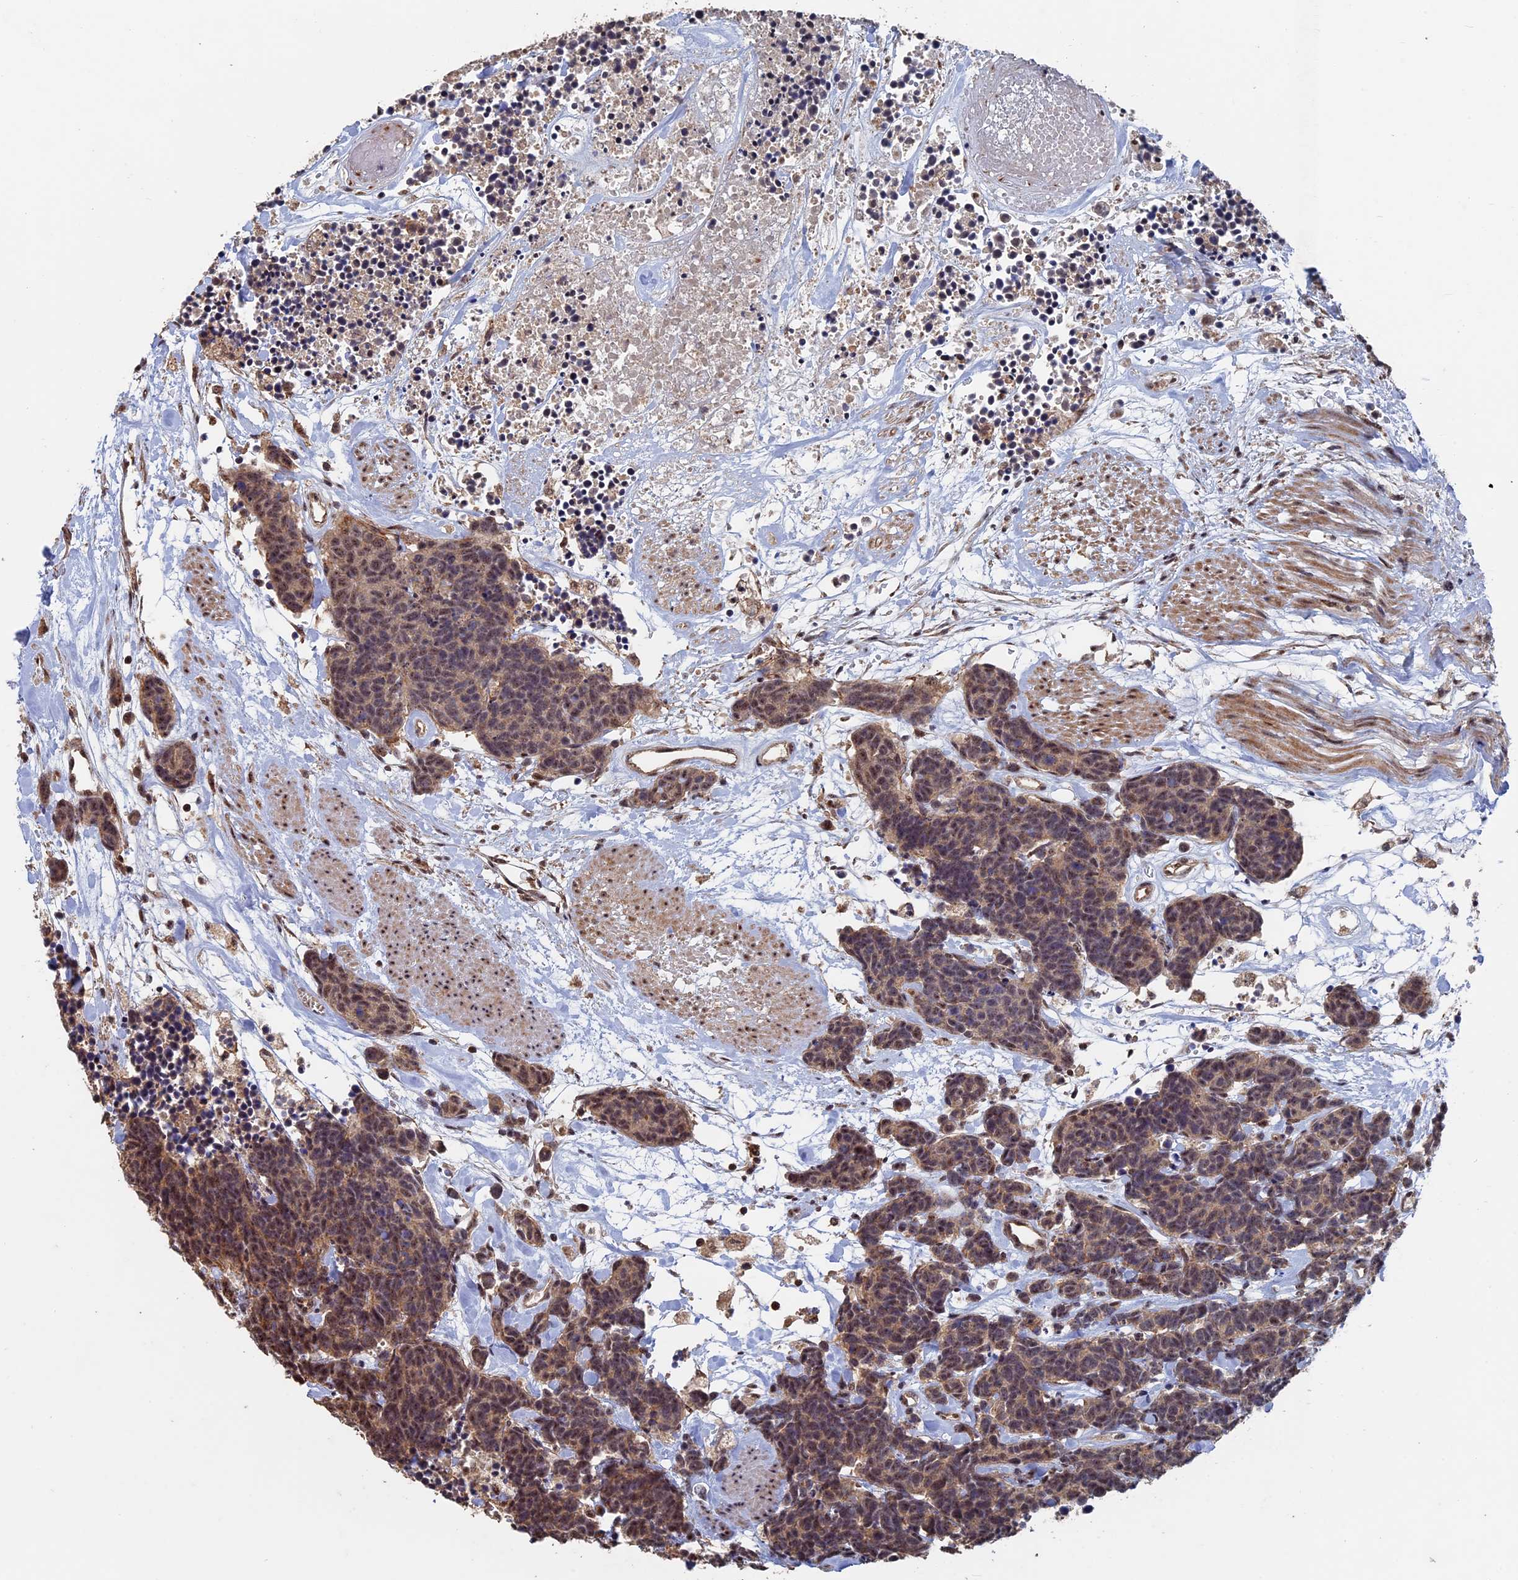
{"staining": {"intensity": "moderate", "quantity": ">75%", "location": "cytoplasmic/membranous"}, "tissue": "carcinoid", "cell_type": "Tumor cells", "image_type": "cancer", "snomed": [{"axis": "morphology", "description": "Carcinoma, NOS"}, {"axis": "morphology", "description": "Carcinoid, malignant, NOS"}, {"axis": "topography", "description": "Urinary bladder"}], "caption": "Immunohistochemical staining of human malignant carcinoid demonstrates medium levels of moderate cytoplasmic/membranous positivity in approximately >75% of tumor cells. (DAB IHC, brown staining for protein, blue staining for nuclei).", "gene": "KIAA1328", "patient": {"sex": "male", "age": 57}}